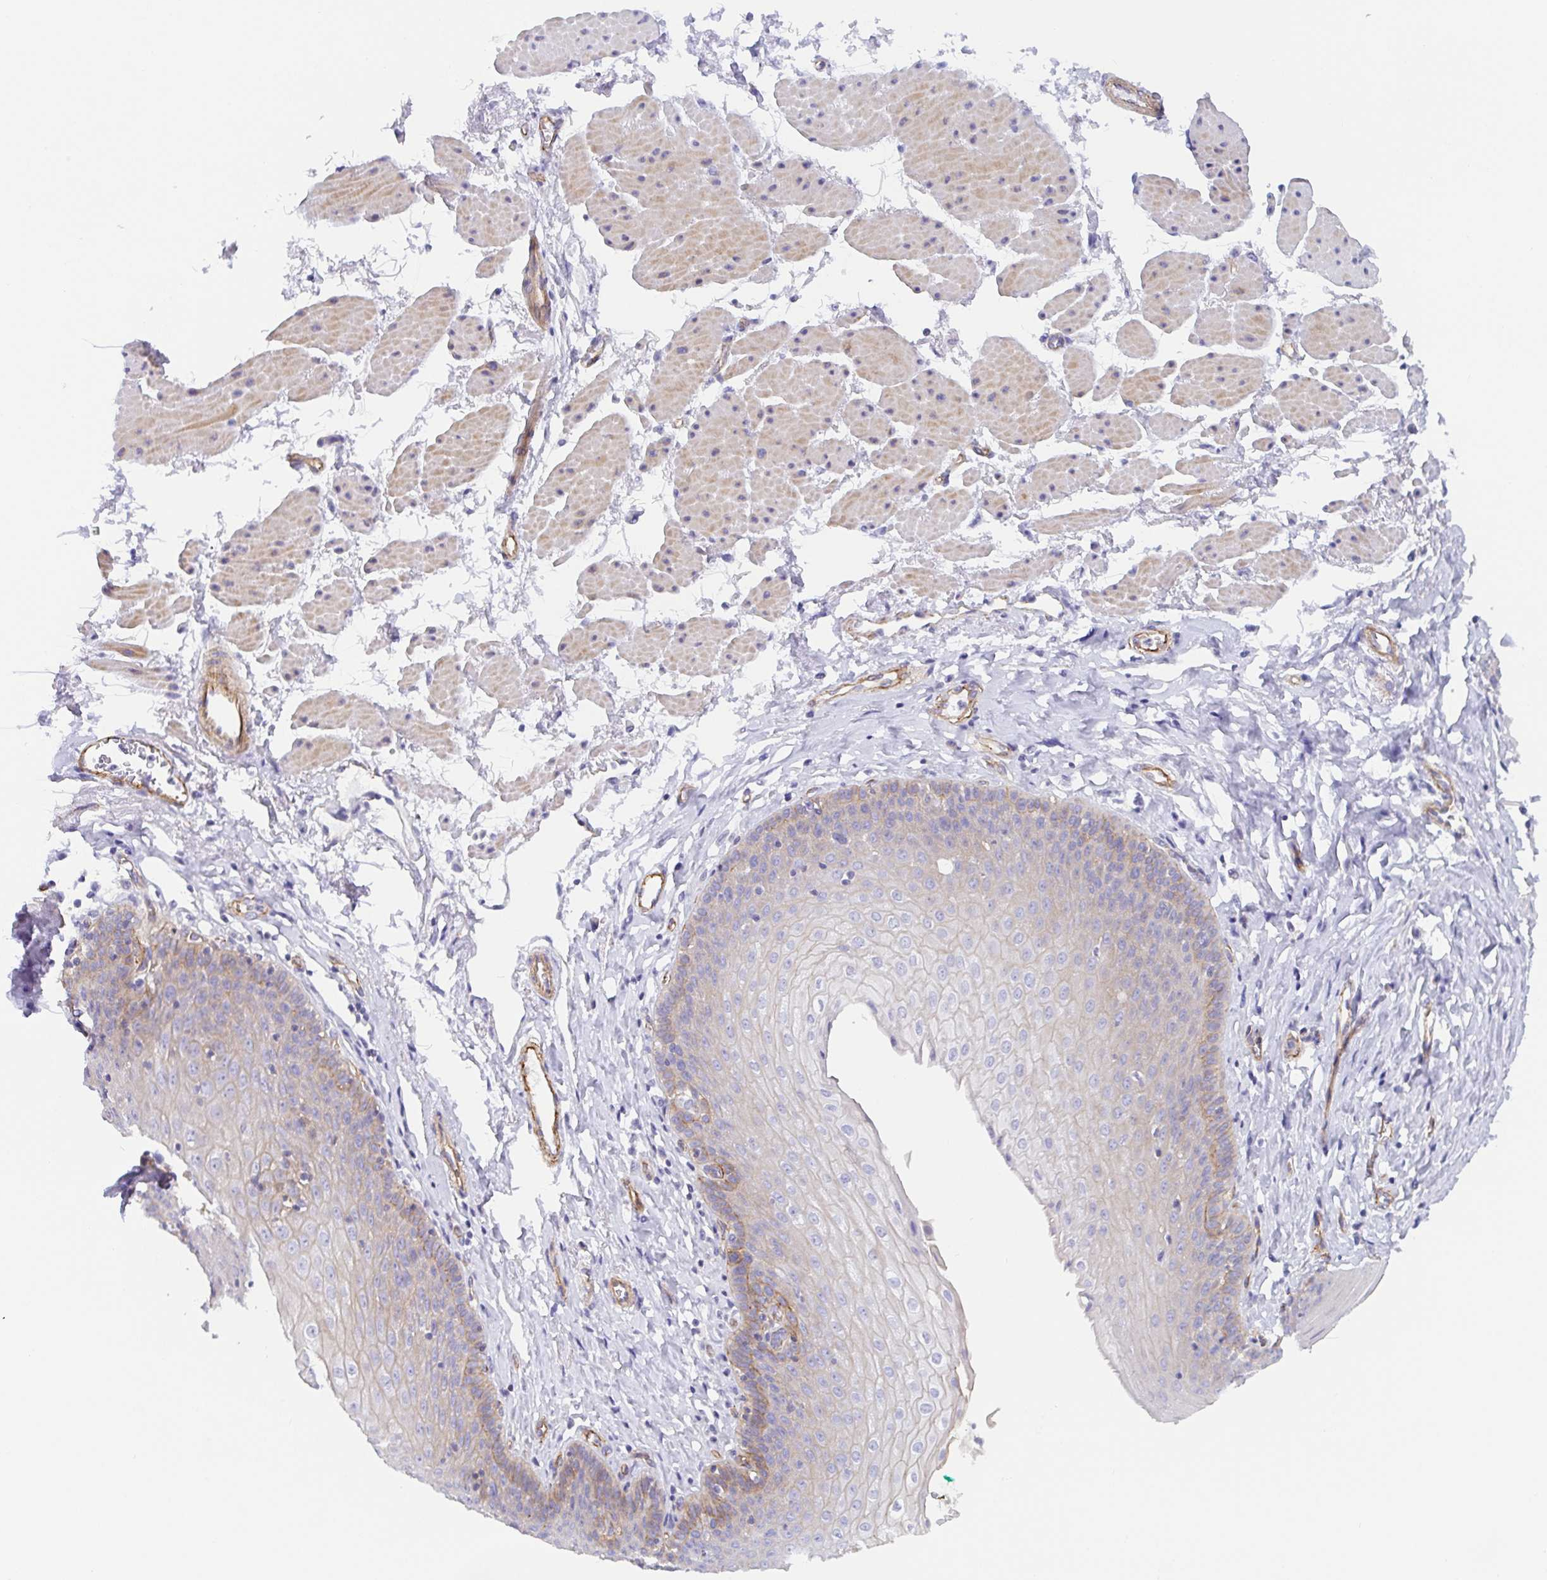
{"staining": {"intensity": "moderate", "quantity": "<25%", "location": "cytoplasmic/membranous"}, "tissue": "esophagus", "cell_type": "Squamous epithelial cells", "image_type": "normal", "snomed": [{"axis": "morphology", "description": "Normal tissue, NOS"}, {"axis": "topography", "description": "Esophagus"}], "caption": "This image demonstrates unremarkable esophagus stained with immunohistochemistry (IHC) to label a protein in brown. The cytoplasmic/membranous of squamous epithelial cells show moderate positivity for the protein. Nuclei are counter-stained blue.", "gene": "TRAM2", "patient": {"sex": "female", "age": 81}}